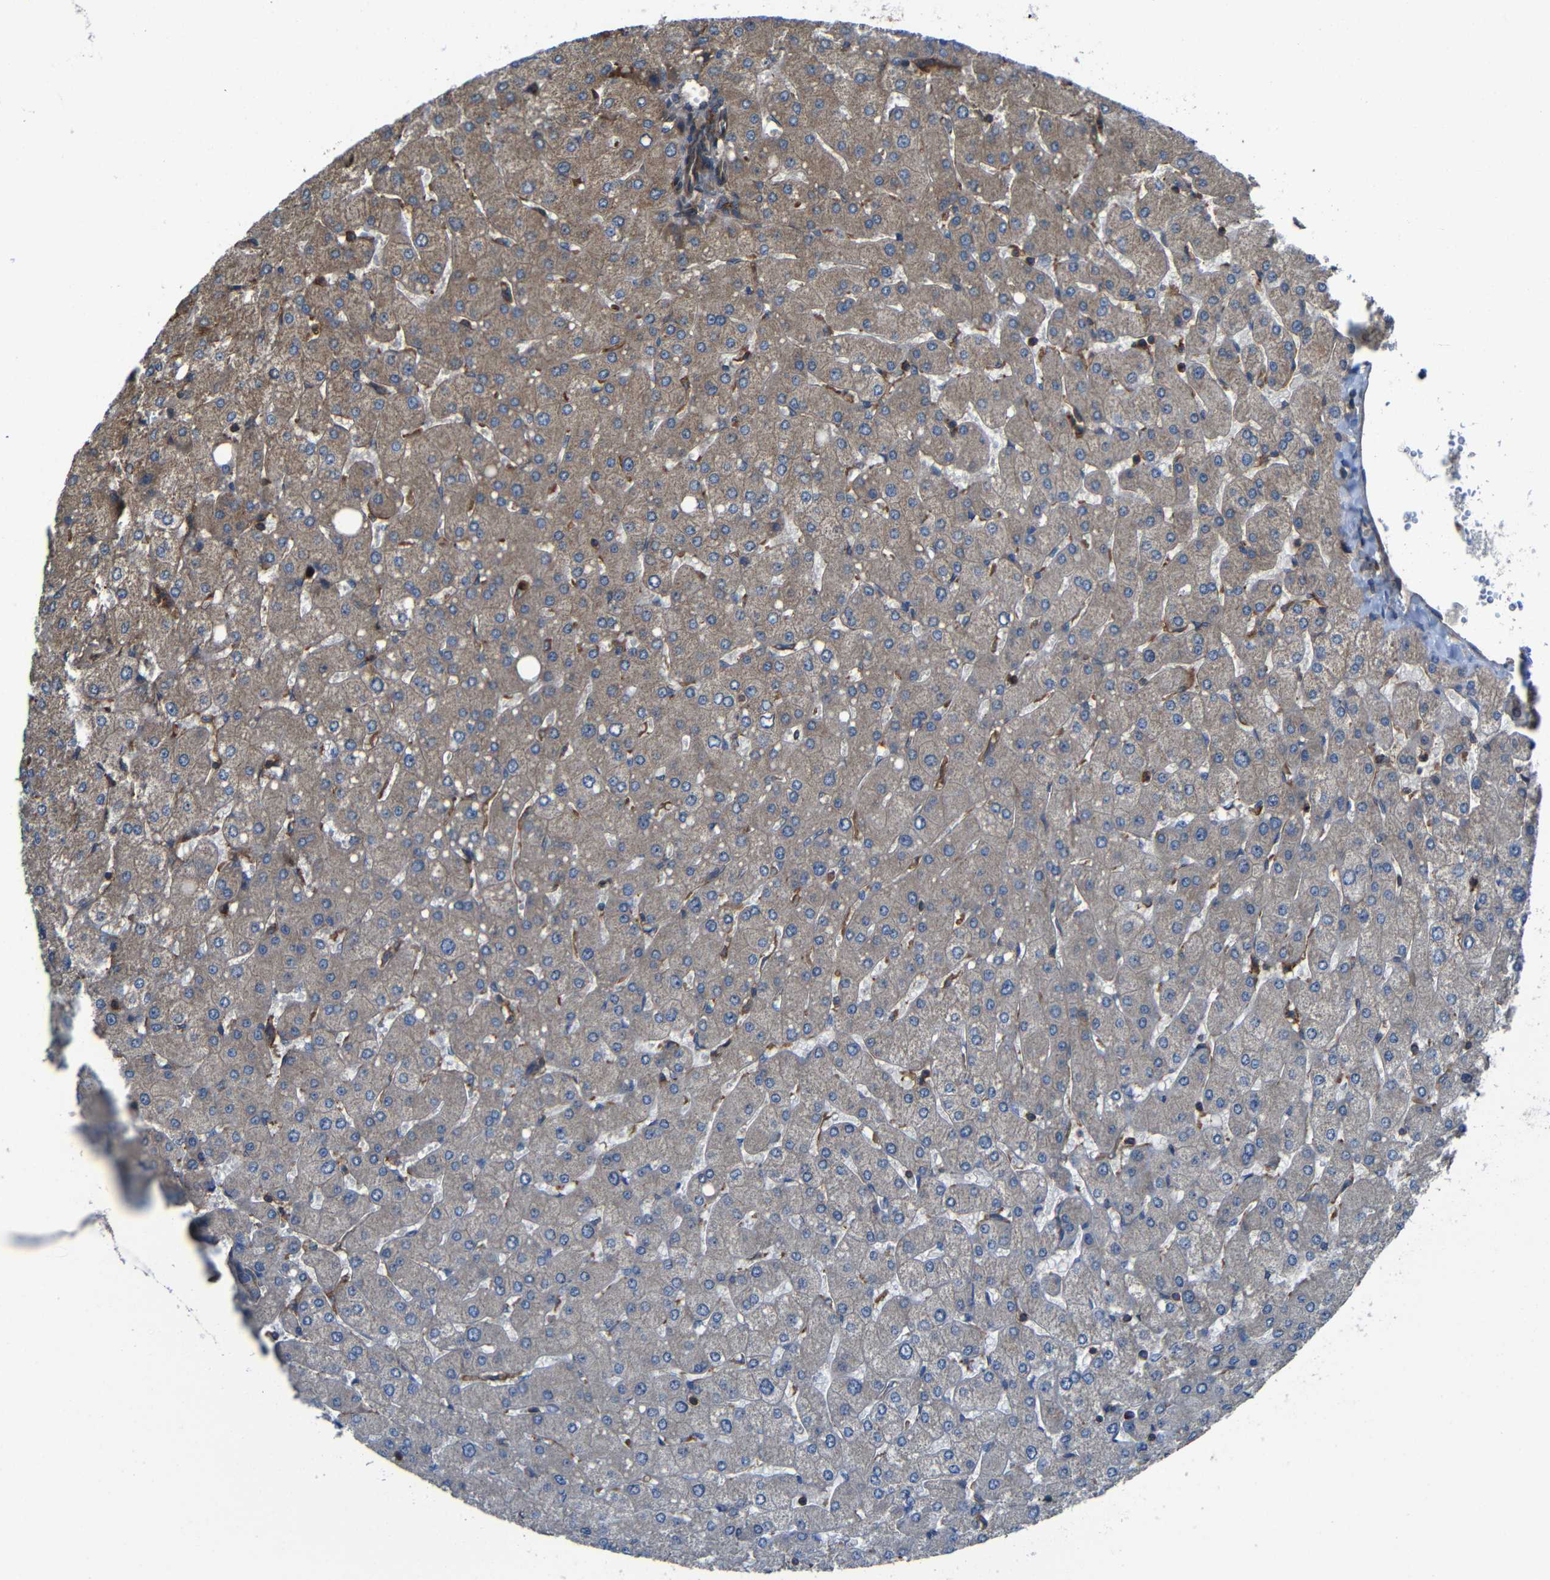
{"staining": {"intensity": "moderate", "quantity": "25%-75%", "location": "cytoplasmic/membranous"}, "tissue": "liver", "cell_type": "Cholangiocytes", "image_type": "normal", "snomed": [{"axis": "morphology", "description": "Normal tissue, NOS"}, {"axis": "topography", "description": "Liver"}], "caption": "Brown immunohistochemical staining in benign human liver demonstrates moderate cytoplasmic/membranous staining in about 25%-75% of cholangiocytes. (IHC, brightfield microscopy, high magnification).", "gene": "PTCH1", "patient": {"sex": "male", "age": 55}}